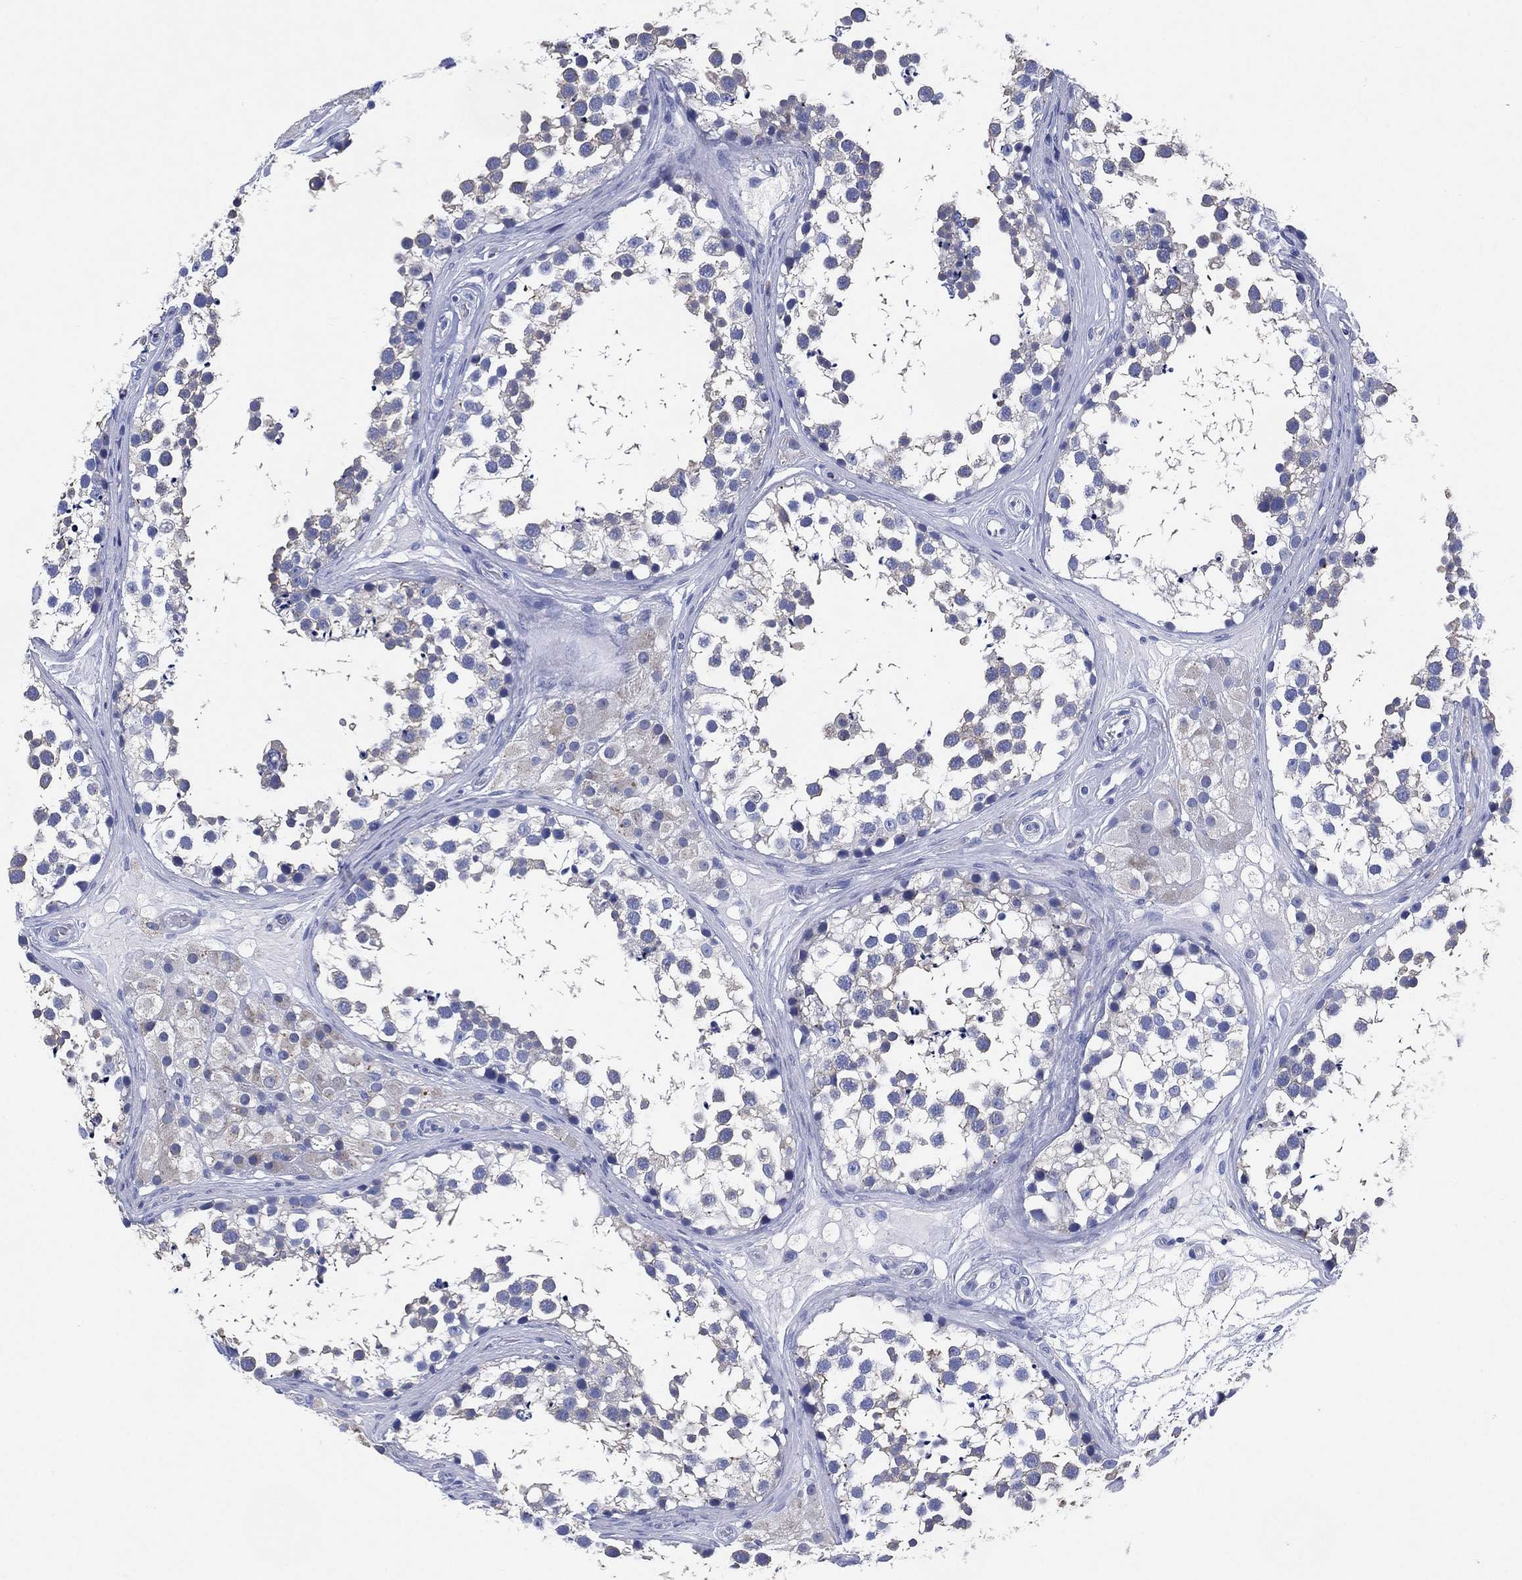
{"staining": {"intensity": "negative", "quantity": "none", "location": "none"}, "tissue": "testis", "cell_type": "Cells in seminiferous ducts", "image_type": "normal", "snomed": [{"axis": "morphology", "description": "Normal tissue, NOS"}, {"axis": "morphology", "description": "Seminoma, NOS"}, {"axis": "topography", "description": "Testis"}], "caption": "A histopathology image of testis stained for a protein shows no brown staining in cells in seminiferous ducts.", "gene": "CHRNA3", "patient": {"sex": "male", "age": 65}}